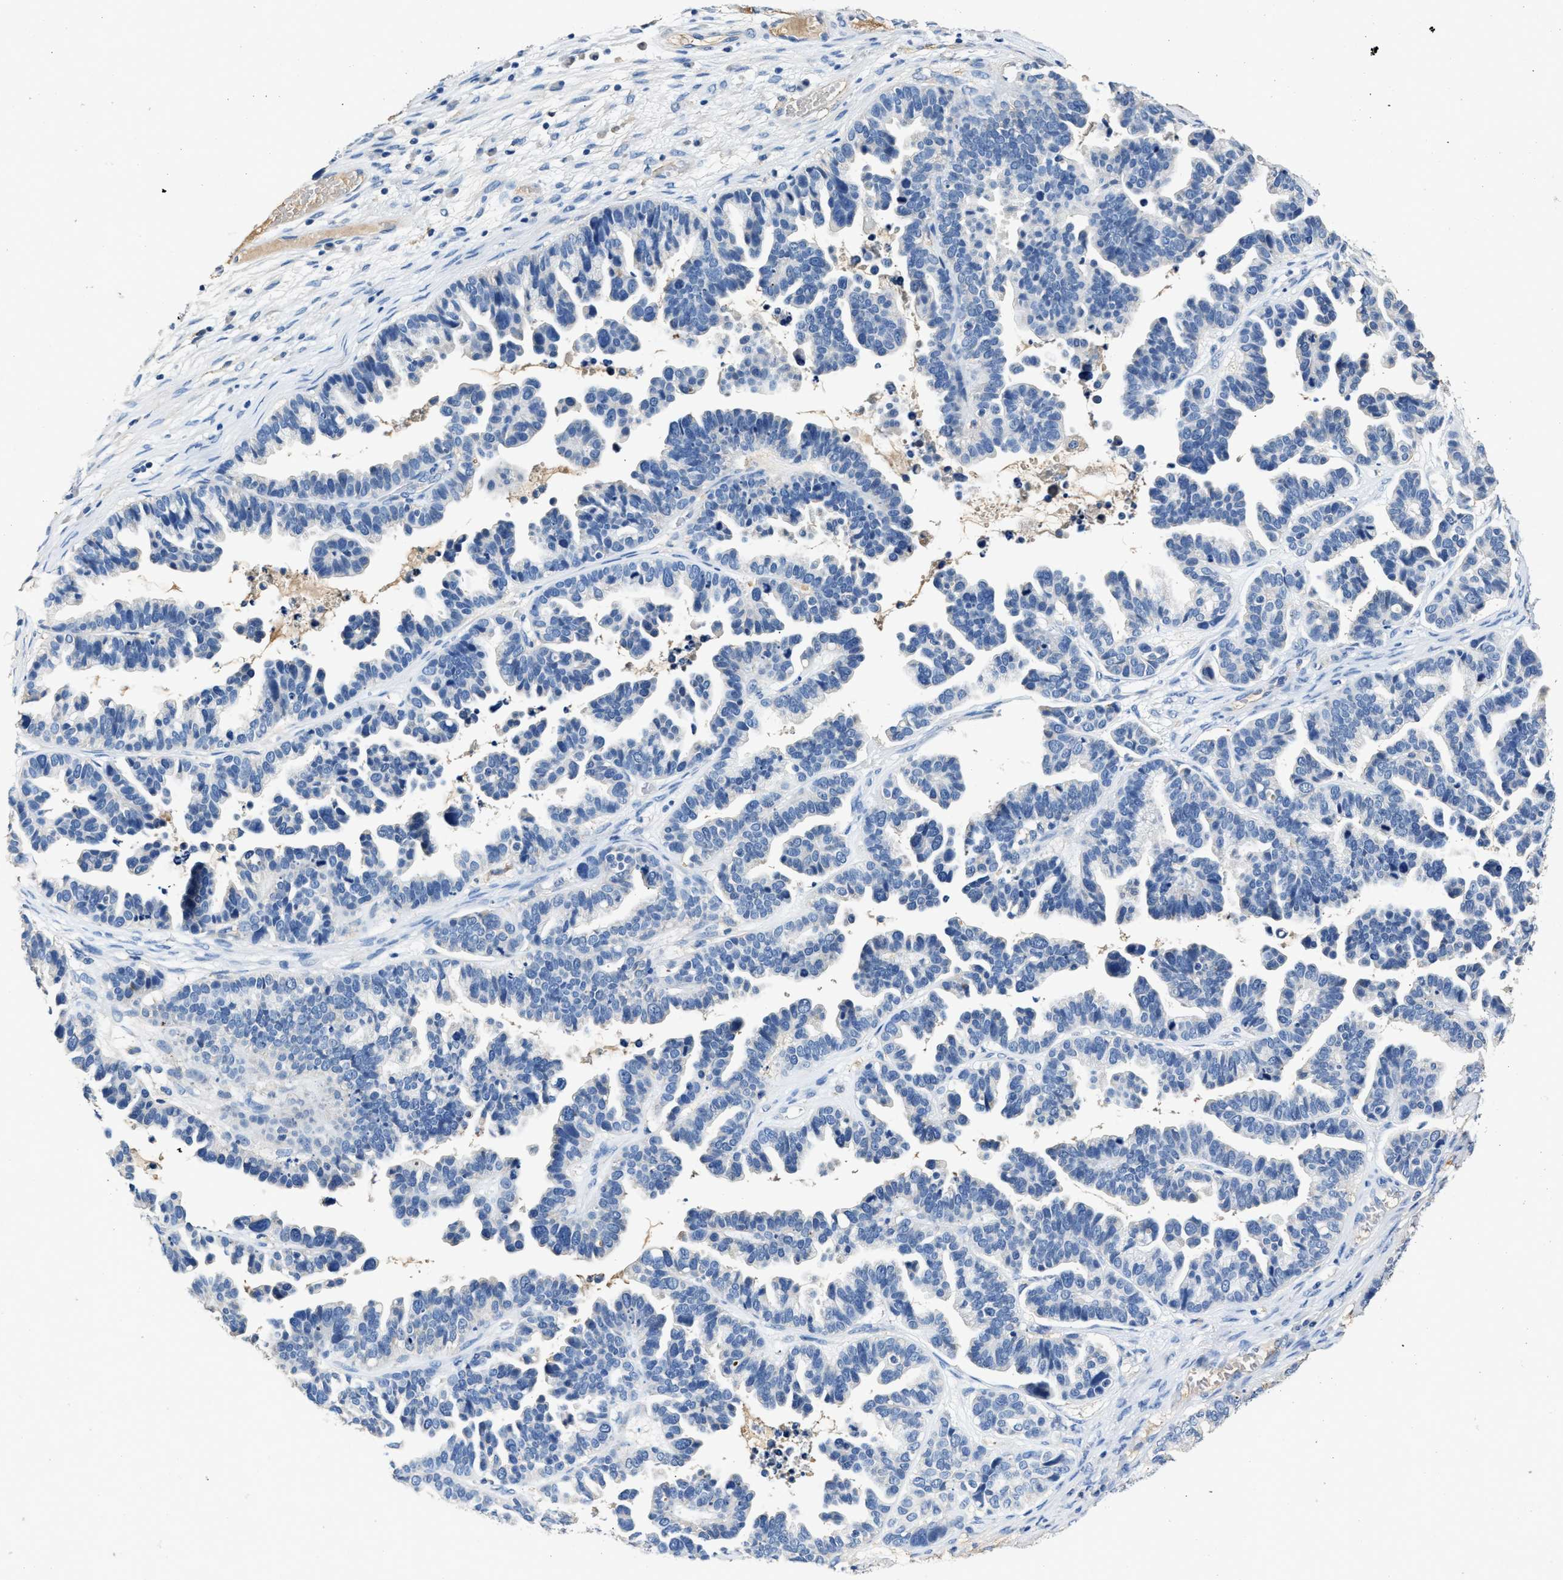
{"staining": {"intensity": "negative", "quantity": "none", "location": "none"}, "tissue": "ovarian cancer", "cell_type": "Tumor cells", "image_type": "cancer", "snomed": [{"axis": "morphology", "description": "Cystadenocarcinoma, serous, NOS"}, {"axis": "topography", "description": "Ovary"}], "caption": "A high-resolution micrograph shows immunohistochemistry staining of serous cystadenocarcinoma (ovarian), which exhibits no significant expression in tumor cells.", "gene": "SLCO2B1", "patient": {"sex": "female", "age": 56}}